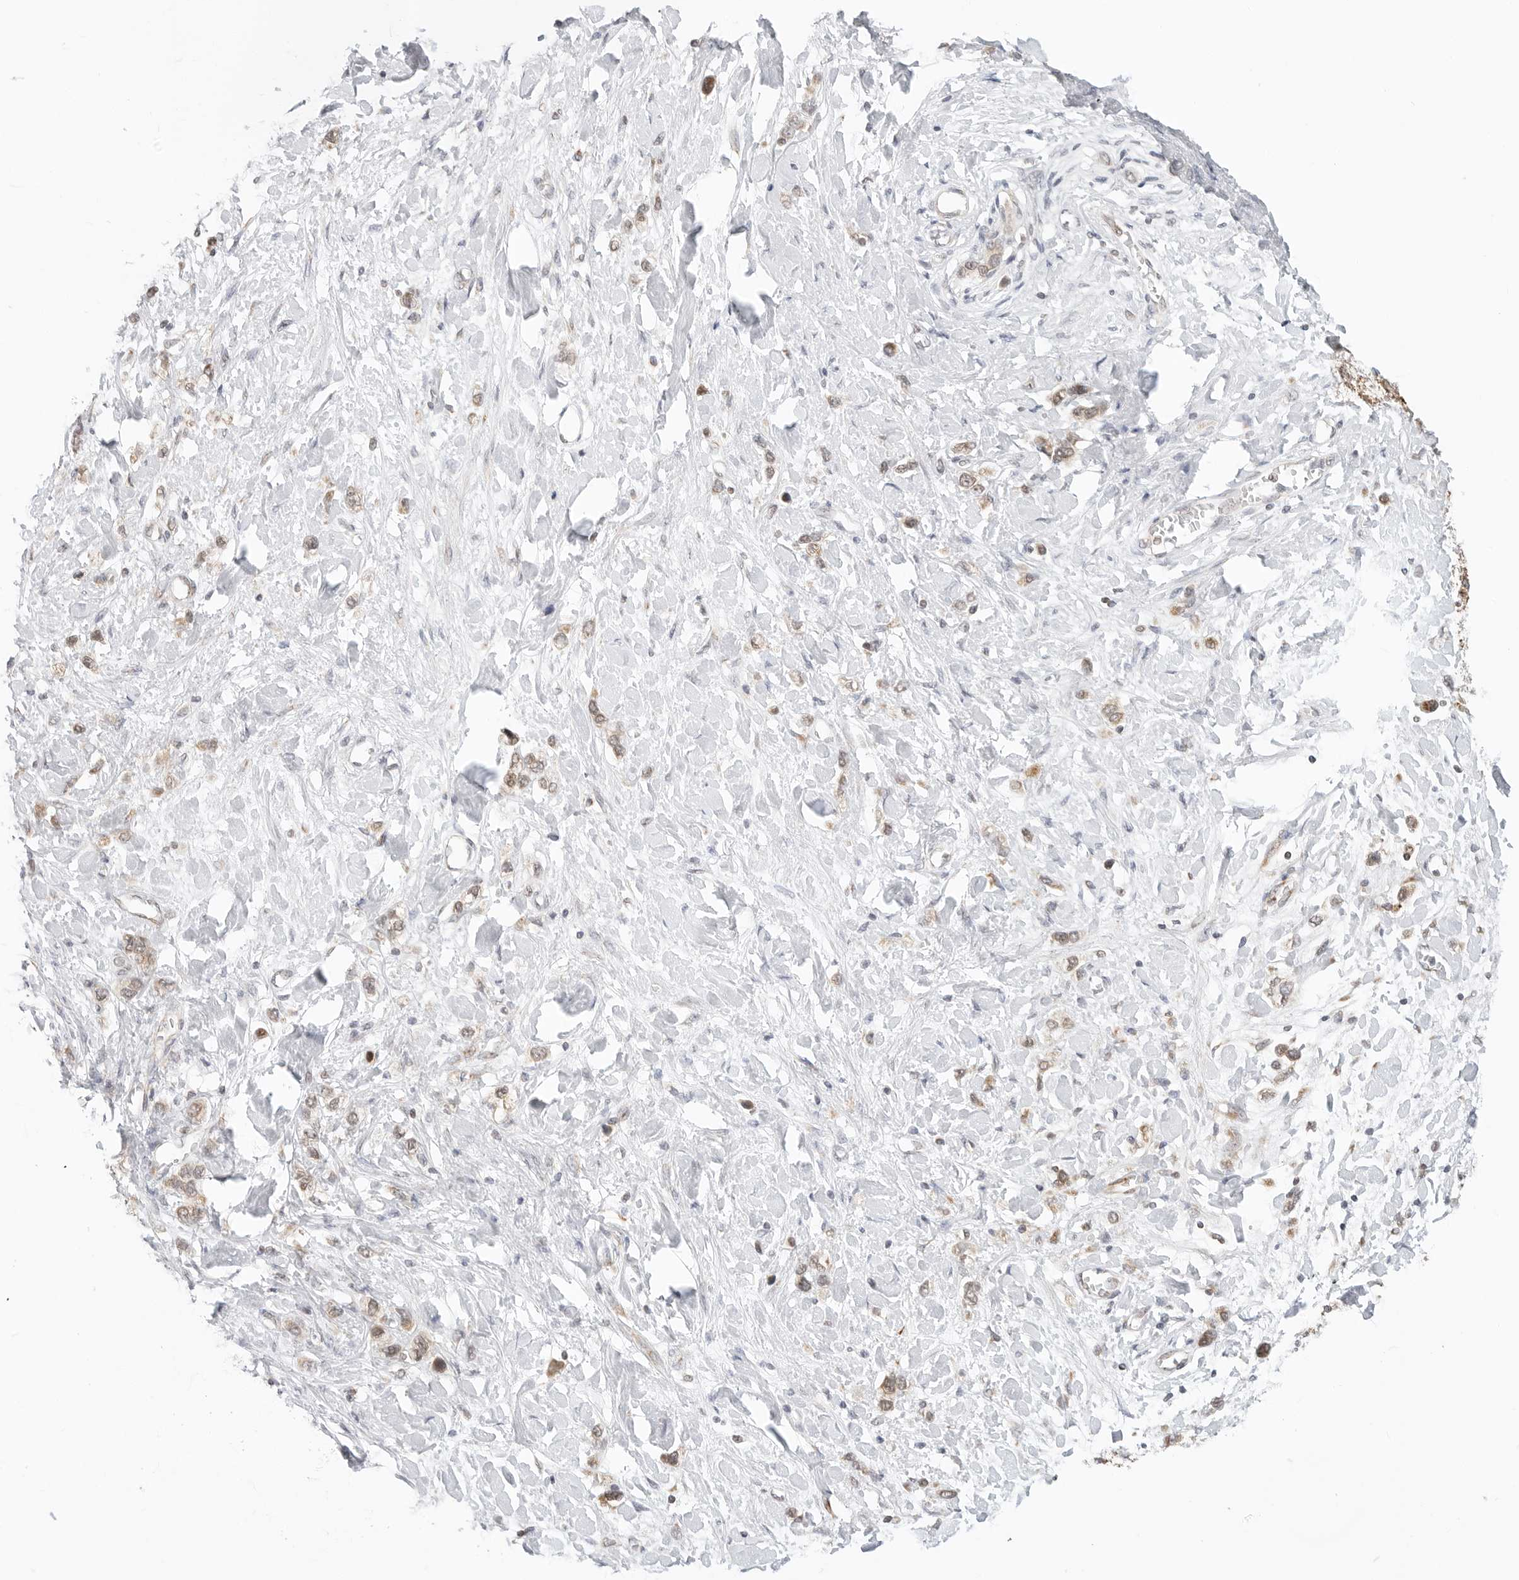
{"staining": {"intensity": "moderate", "quantity": ">75%", "location": "cytoplasmic/membranous"}, "tissue": "stomach cancer", "cell_type": "Tumor cells", "image_type": "cancer", "snomed": [{"axis": "morphology", "description": "Adenocarcinoma, NOS"}, {"axis": "topography", "description": "Stomach"}], "caption": "Human adenocarcinoma (stomach) stained with a protein marker exhibits moderate staining in tumor cells.", "gene": "POLR3GL", "patient": {"sex": "female", "age": 65}}